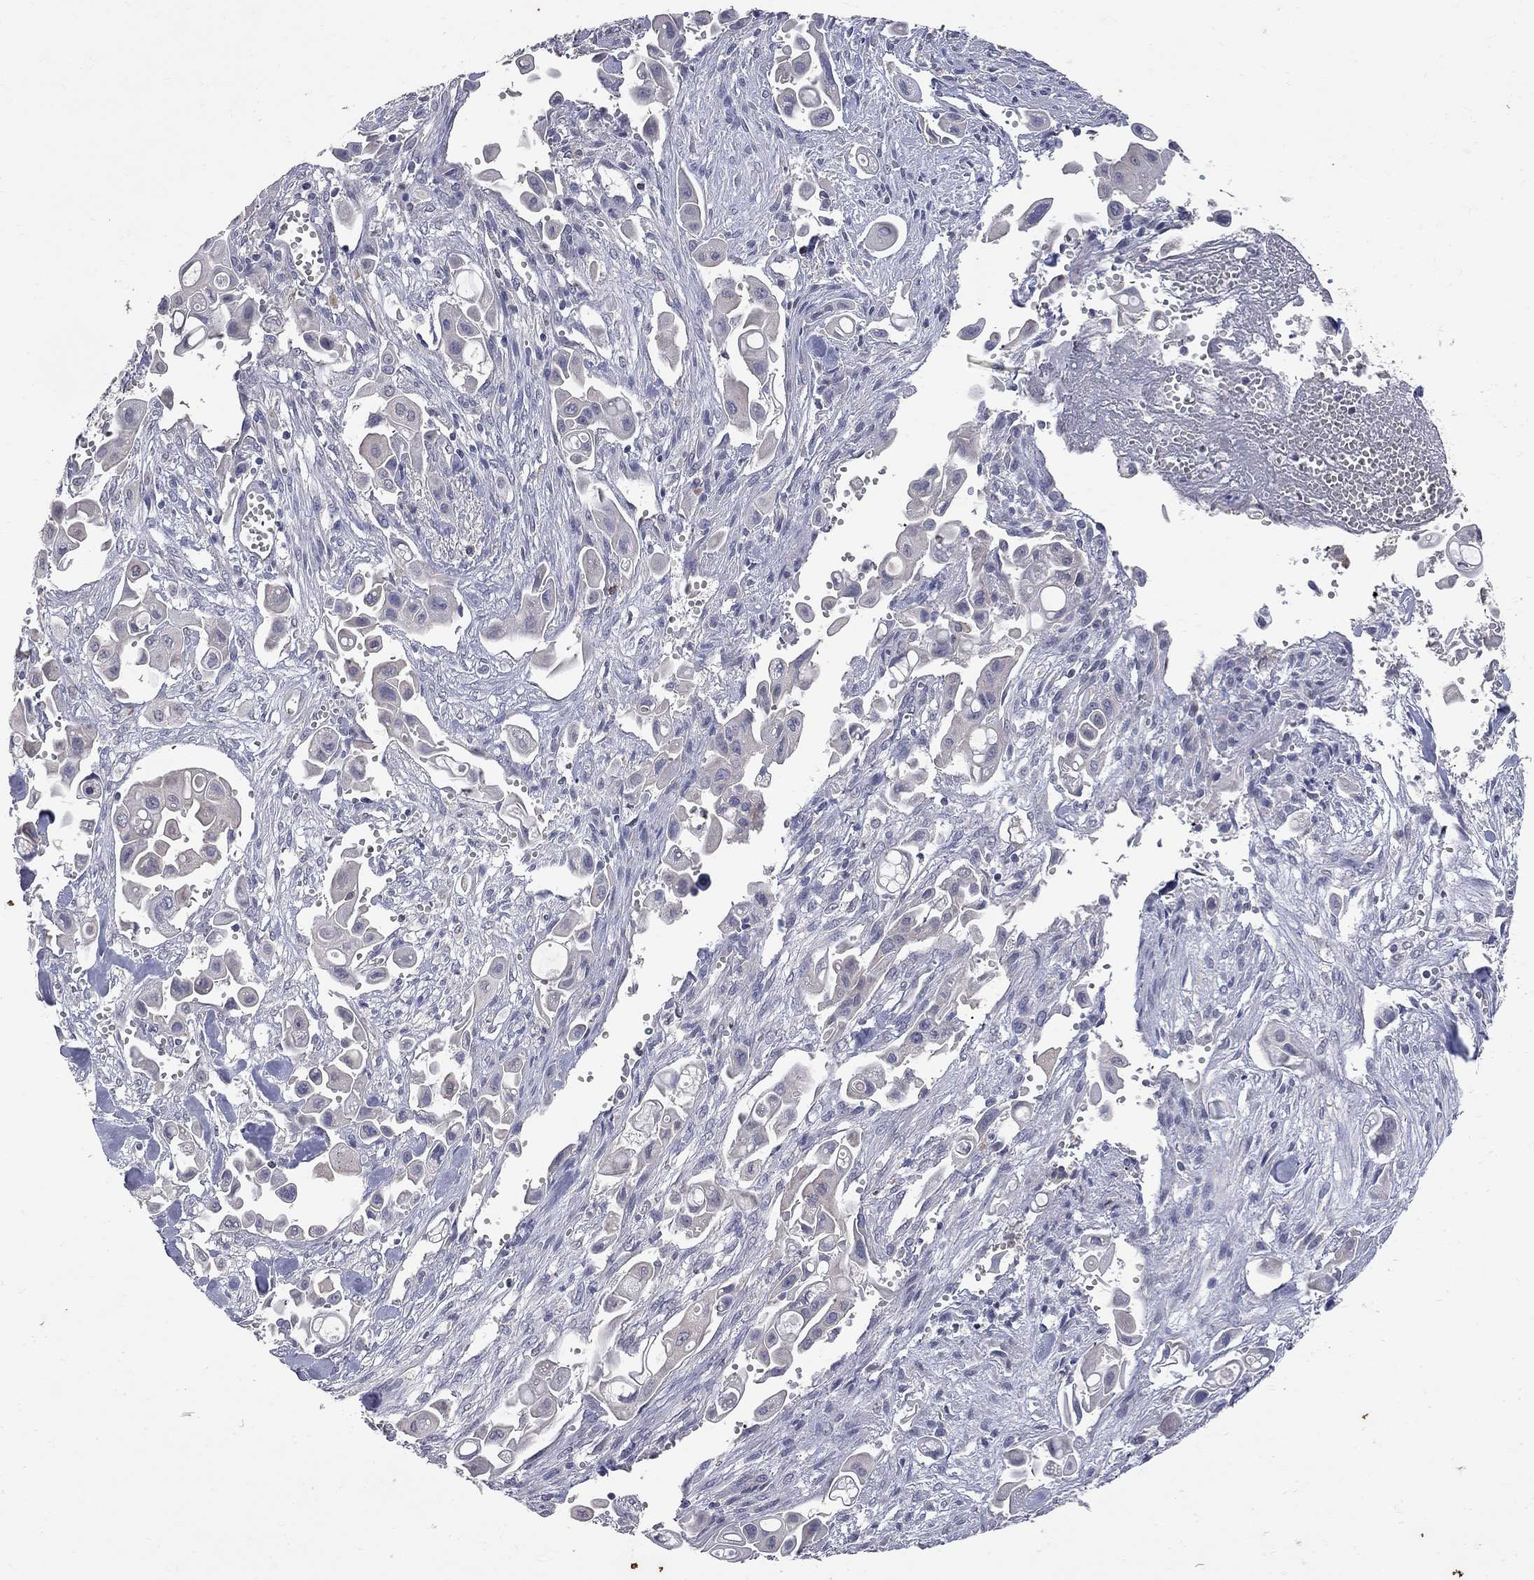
{"staining": {"intensity": "negative", "quantity": "none", "location": "none"}, "tissue": "pancreatic cancer", "cell_type": "Tumor cells", "image_type": "cancer", "snomed": [{"axis": "morphology", "description": "Adenocarcinoma, NOS"}, {"axis": "topography", "description": "Pancreas"}], "caption": "High magnification brightfield microscopy of pancreatic adenocarcinoma stained with DAB (brown) and counterstained with hematoxylin (blue): tumor cells show no significant positivity. (IHC, brightfield microscopy, high magnification).", "gene": "NOS2", "patient": {"sex": "male", "age": 50}}